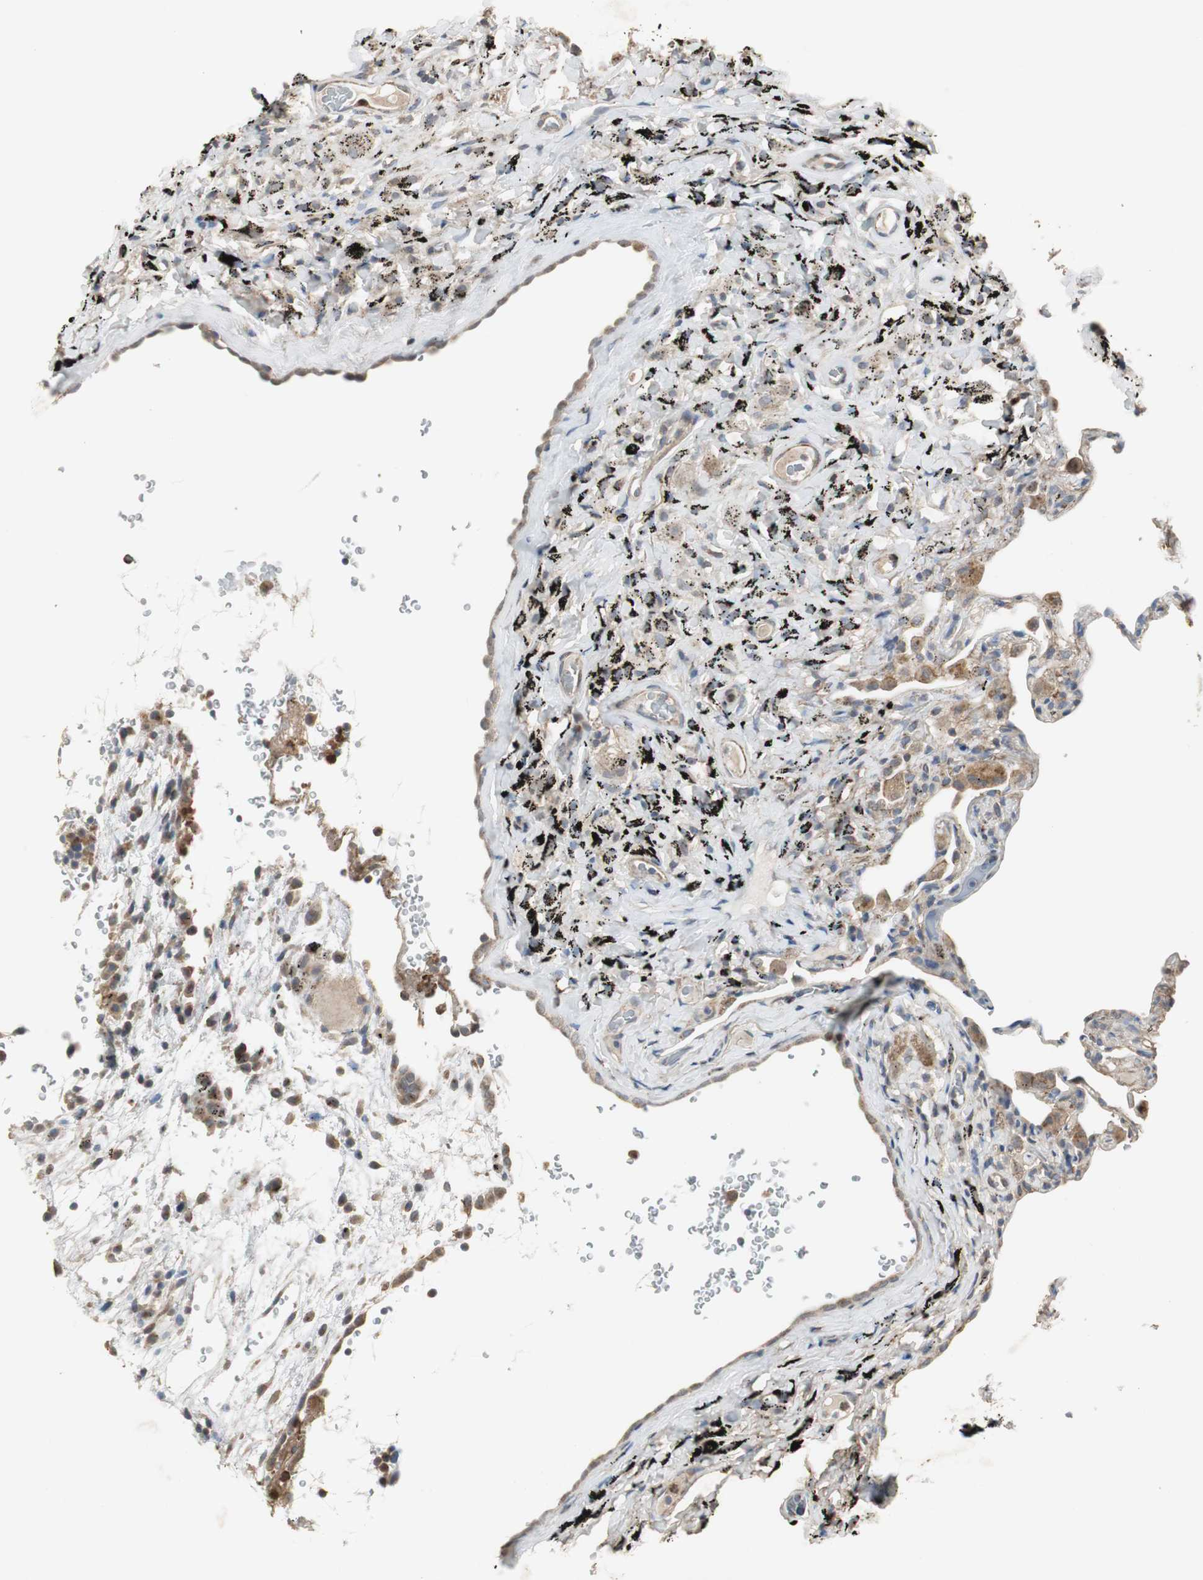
{"staining": {"intensity": "weak", "quantity": "25%-75%", "location": "cytoplasmic/membranous"}, "tissue": "lung", "cell_type": "Alveolar cells", "image_type": "normal", "snomed": [{"axis": "morphology", "description": "Normal tissue, NOS"}, {"axis": "topography", "description": "Lung"}], "caption": "A photomicrograph of human lung stained for a protein displays weak cytoplasmic/membranous brown staining in alveolar cells.", "gene": "JTB", "patient": {"sex": "male", "age": 59}}